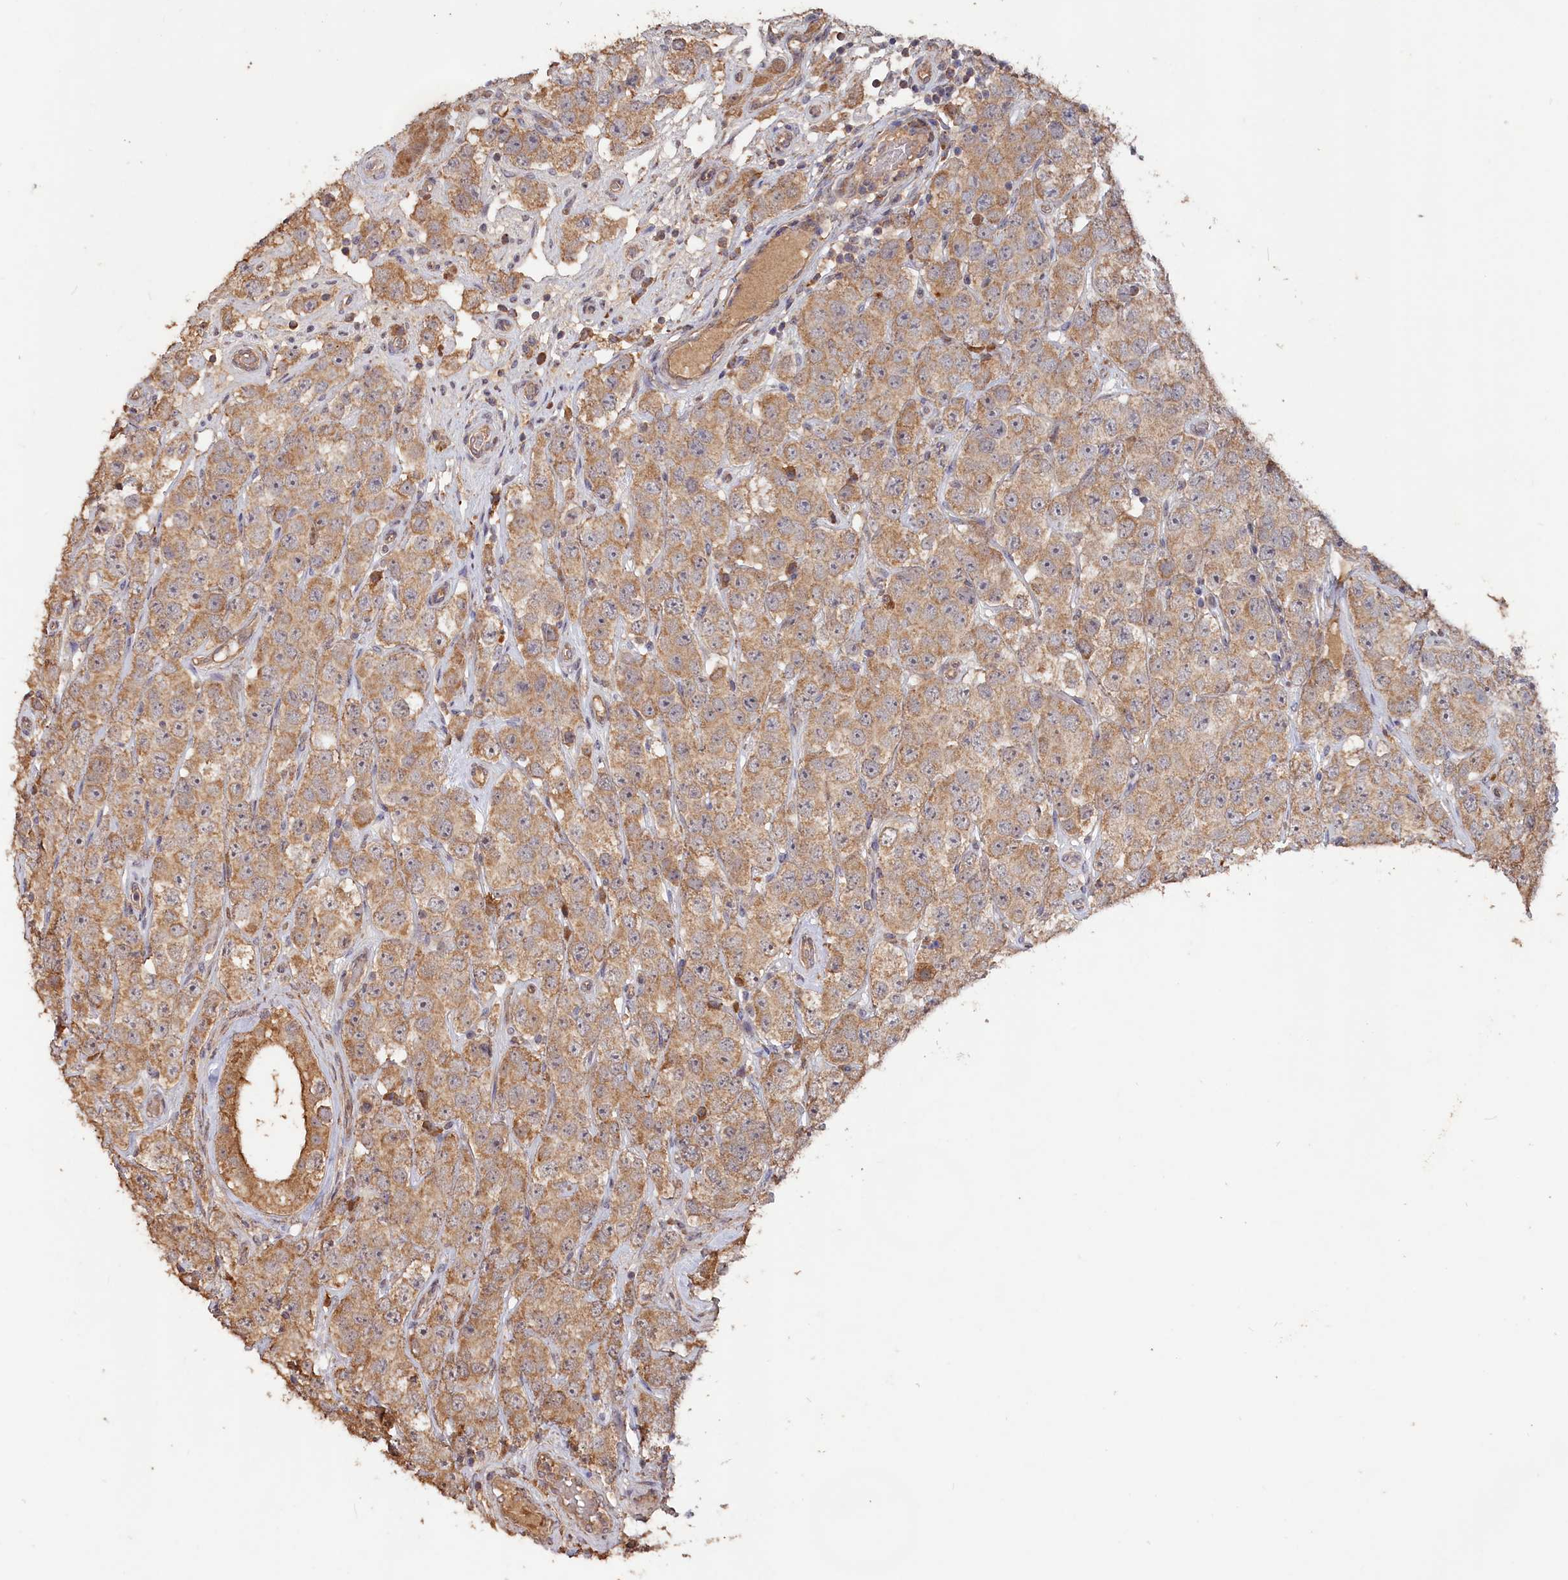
{"staining": {"intensity": "moderate", "quantity": ">75%", "location": "cytoplasmic/membranous"}, "tissue": "testis cancer", "cell_type": "Tumor cells", "image_type": "cancer", "snomed": [{"axis": "morphology", "description": "Seminoma, NOS"}, {"axis": "topography", "description": "Testis"}], "caption": "A histopathology image showing moderate cytoplasmic/membranous expression in approximately >75% of tumor cells in testis seminoma, as visualized by brown immunohistochemical staining.", "gene": "LAYN", "patient": {"sex": "male", "age": 28}}